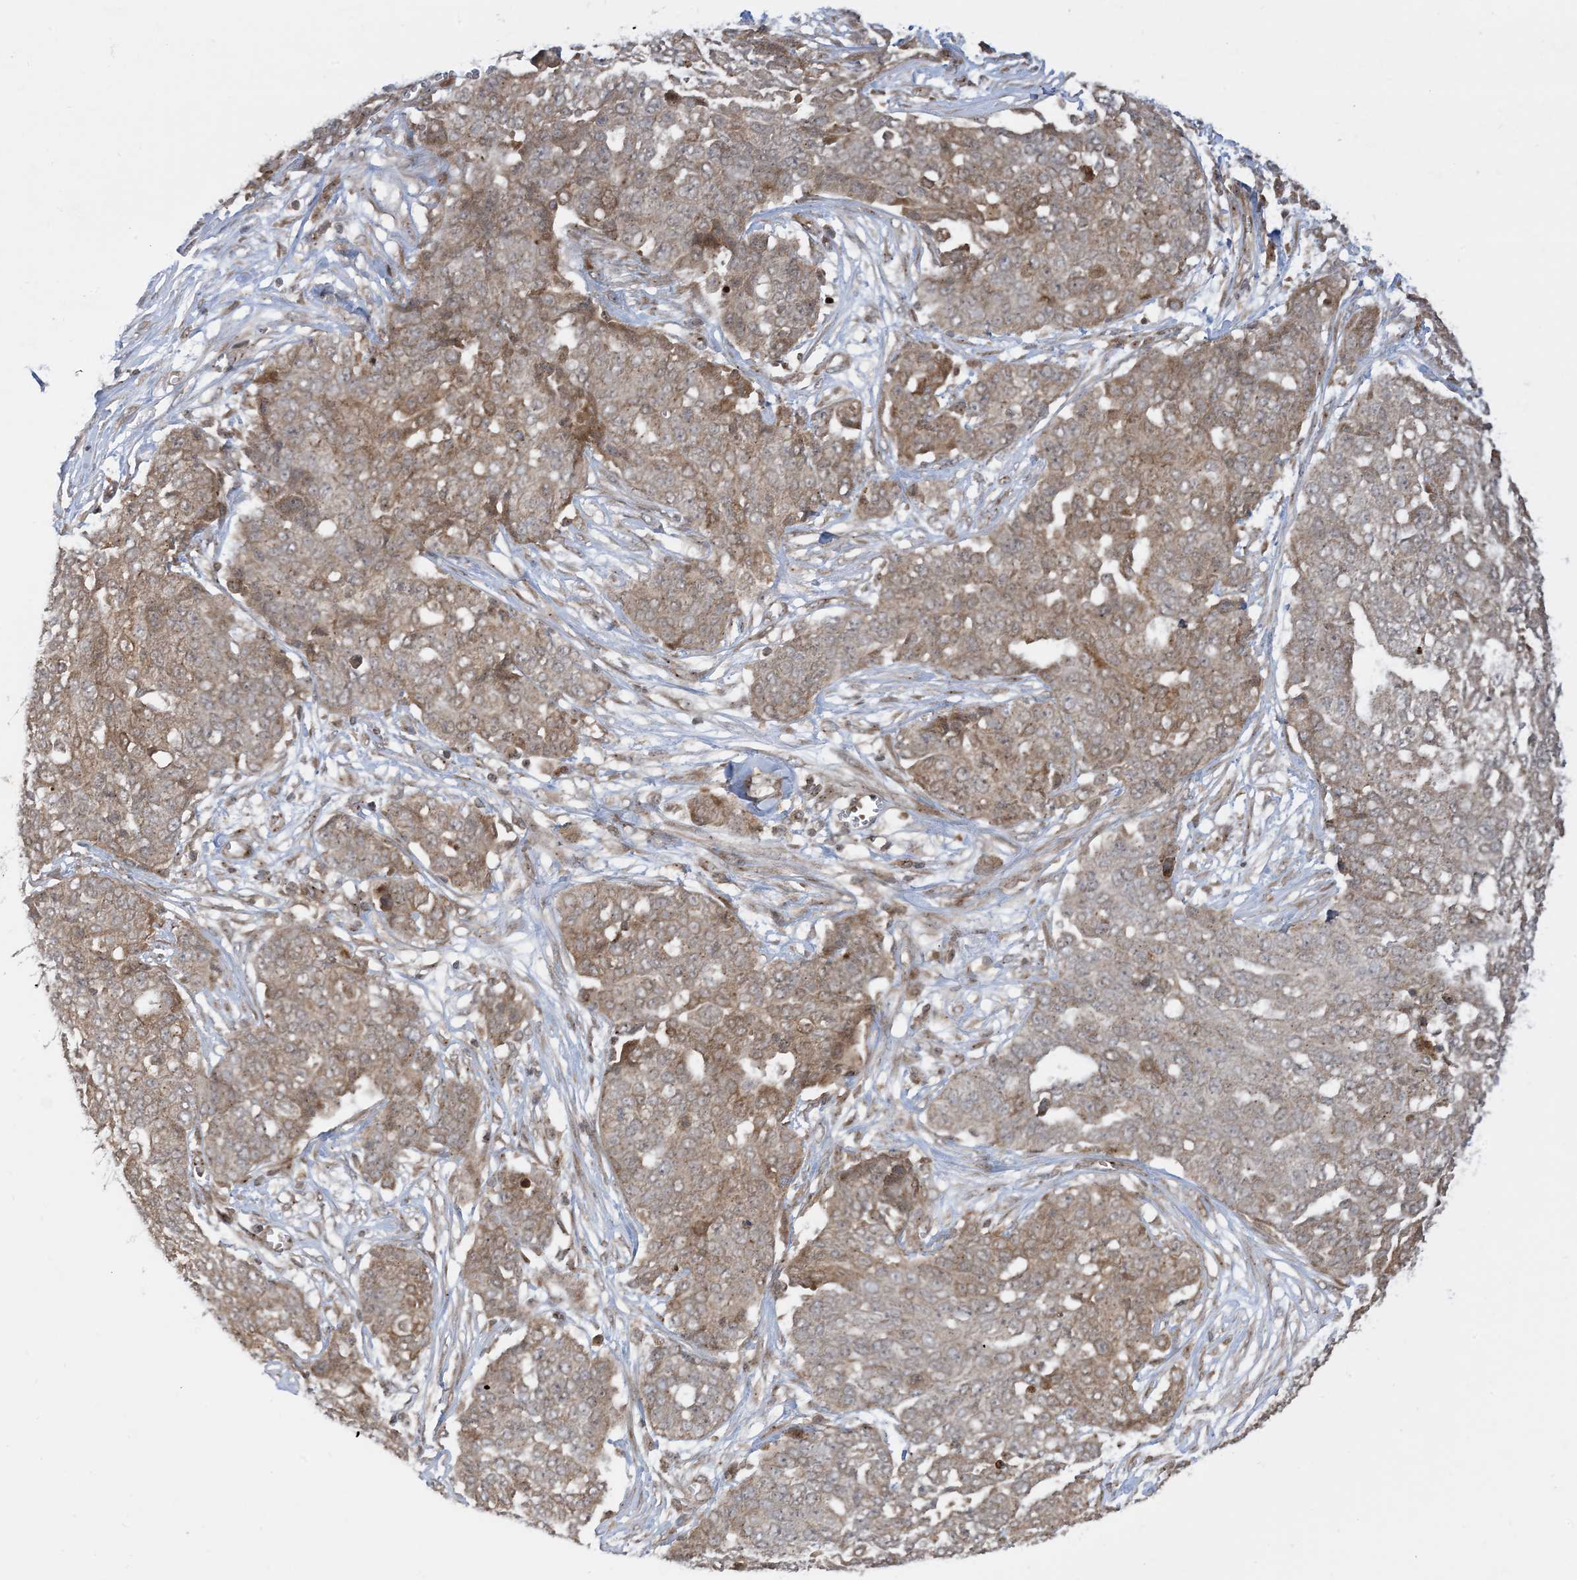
{"staining": {"intensity": "moderate", "quantity": ">75%", "location": "cytoplasmic/membranous"}, "tissue": "ovarian cancer", "cell_type": "Tumor cells", "image_type": "cancer", "snomed": [{"axis": "morphology", "description": "Cystadenocarcinoma, serous, NOS"}, {"axis": "topography", "description": "Soft tissue"}, {"axis": "topography", "description": "Ovary"}], "caption": "About >75% of tumor cells in serous cystadenocarcinoma (ovarian) exhibit moderate cytoplasmic/membranous protein staining as visualized by brown immunohistochemical staining.", "gene": "CASP4", "patient": {"sex": "female", "age": 57}}